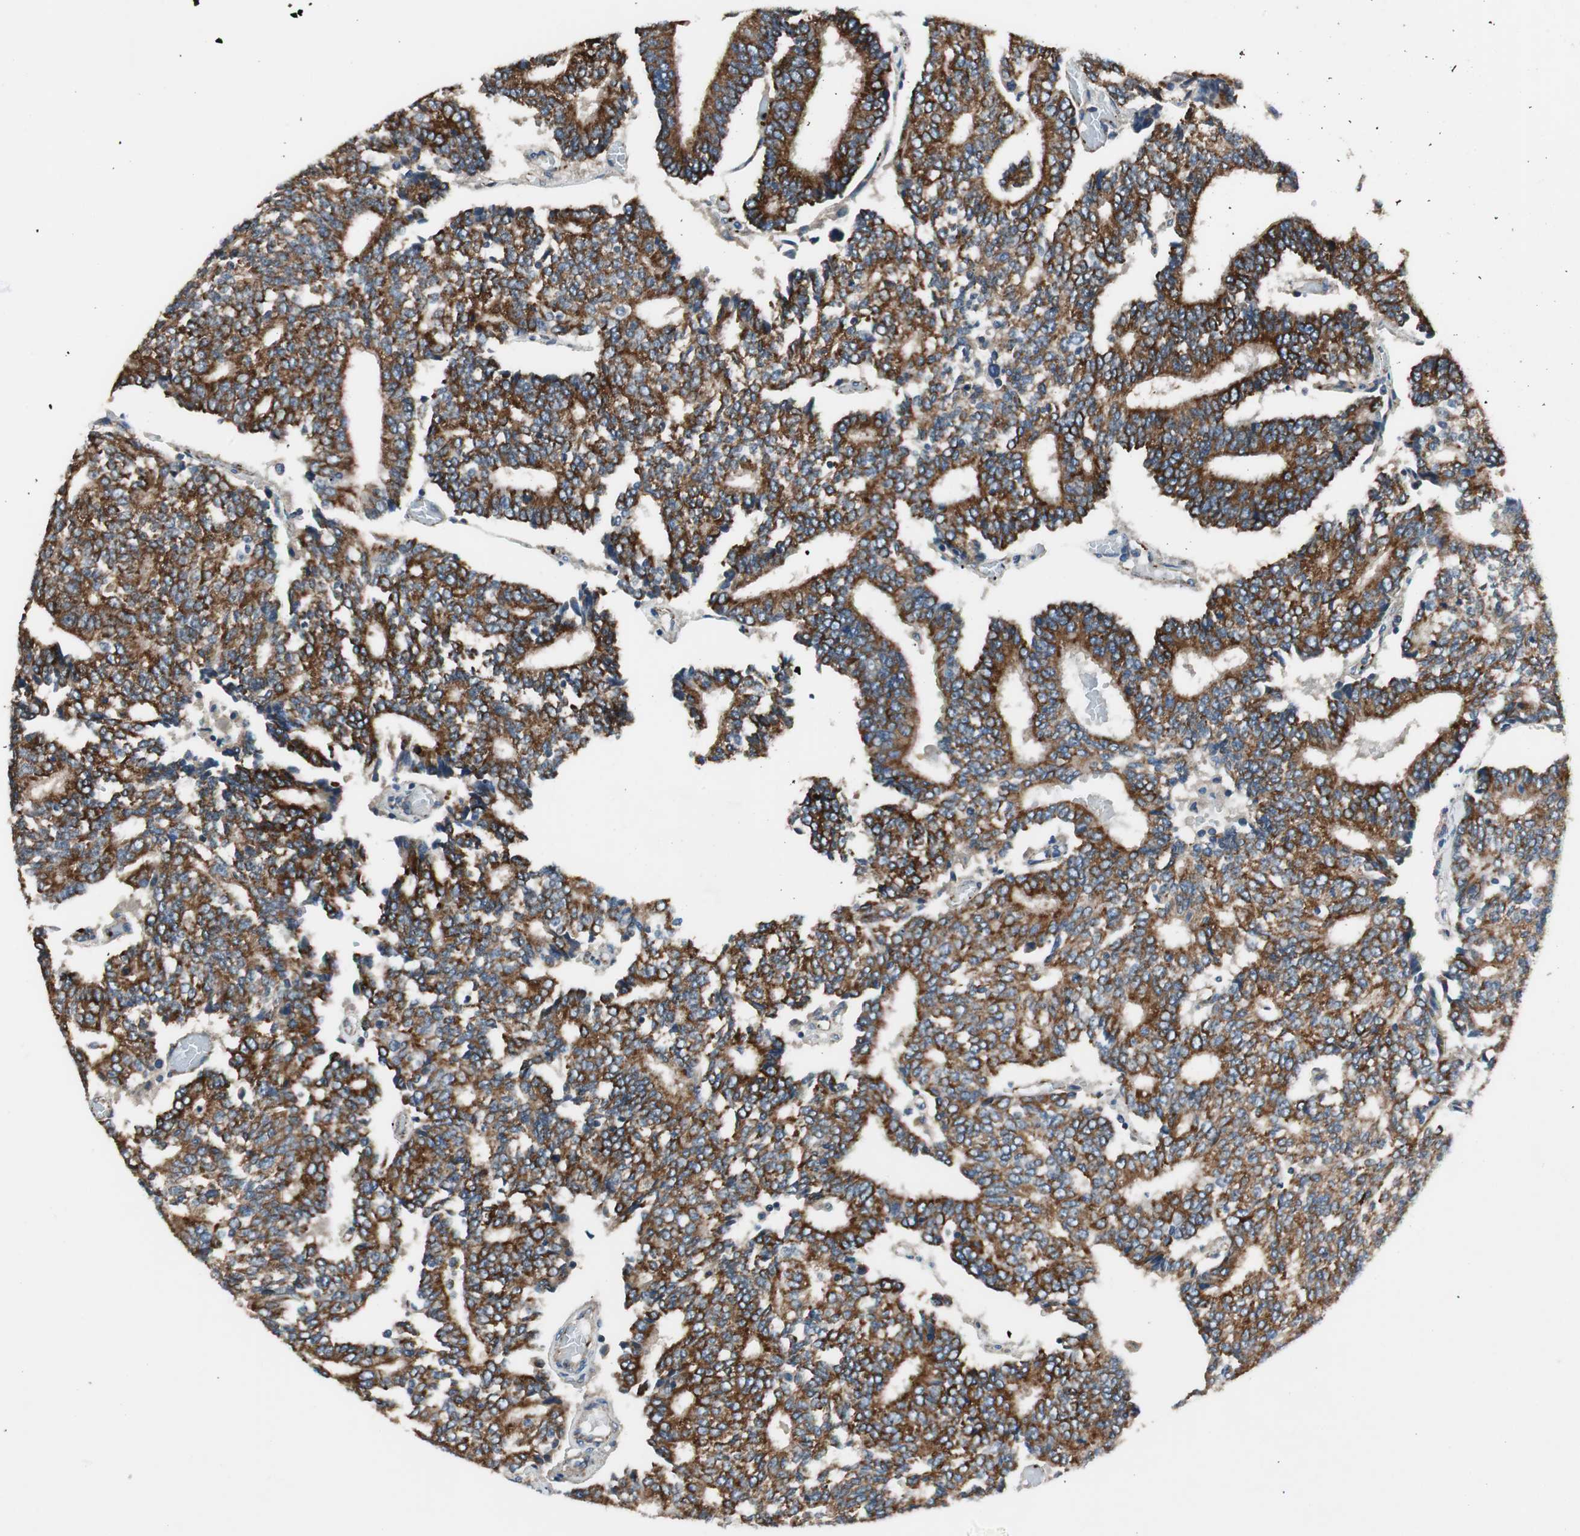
{"staining": {"intensity": "strong", "quantity": ">75%", "location": "cytoplasmic/membranous"}, "tissue": "prostate cancer", "cell_type": "Tumor cells", "image_type": "cancer", "snomed": [{"axis": "morphology", "description": "Adenocarcinoma, High grade"}, {"axis": "topography", "description": "Prostate"}], "caption": "This histopathology image displays immunohistochemistry (IHC) staining of adenocarcinoma (high-grade) (prostate), with high strong cytoplasmic/membranous expression in approximately >75% of tumor cells.", "gene": "AKAP1", "patient": {"sex": "male", "age": 55}}